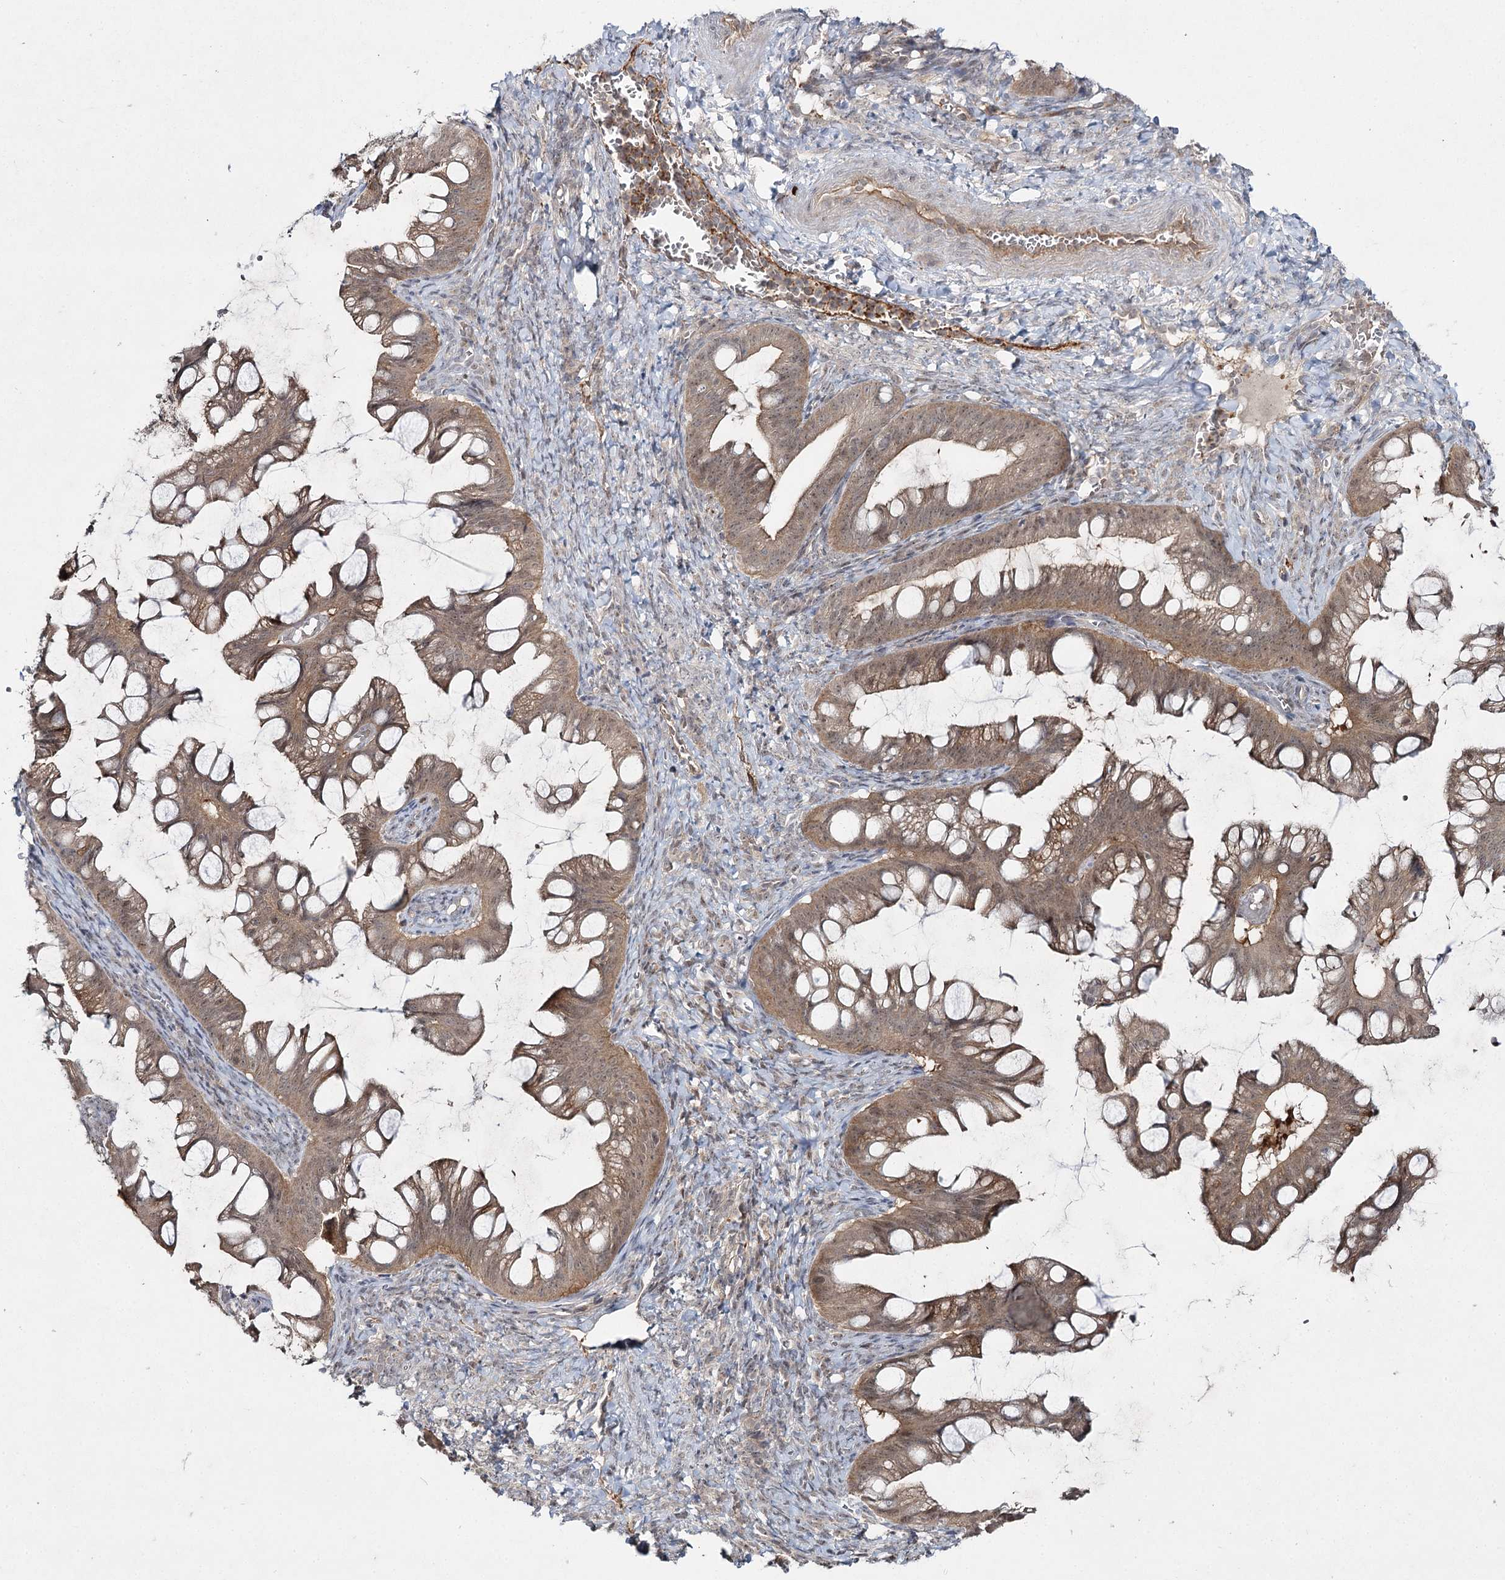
{"staining": {"intensity": "moderate", "quantity": ">75%", "location": "cytoplasmic/membranous,nuclear"}, "tissue": "ovarian cancer", "cell_type": "Tumor cells", "image_type": "cancer", "snomed": [{"axis": "morphology", "description": "Cystadenocarcinoma, mucinous, NOS"}, {"axis": "topography", "description": "Ovary"}], "caption": "Immunohistochemistry (IHC) of human ovarian cancer (mucinous cystadenocarcinoma) demonstrates medium levels of moderate cytoplasmic/membranous and nuclear positivity in about >75% of tumor cells. (Stains: DAB in brown, nuclei in blue, Microscopy: brightfield microscopy at high magnification).", "gene": "WDR44", "patient": {"sex": "female", "age": 73}}